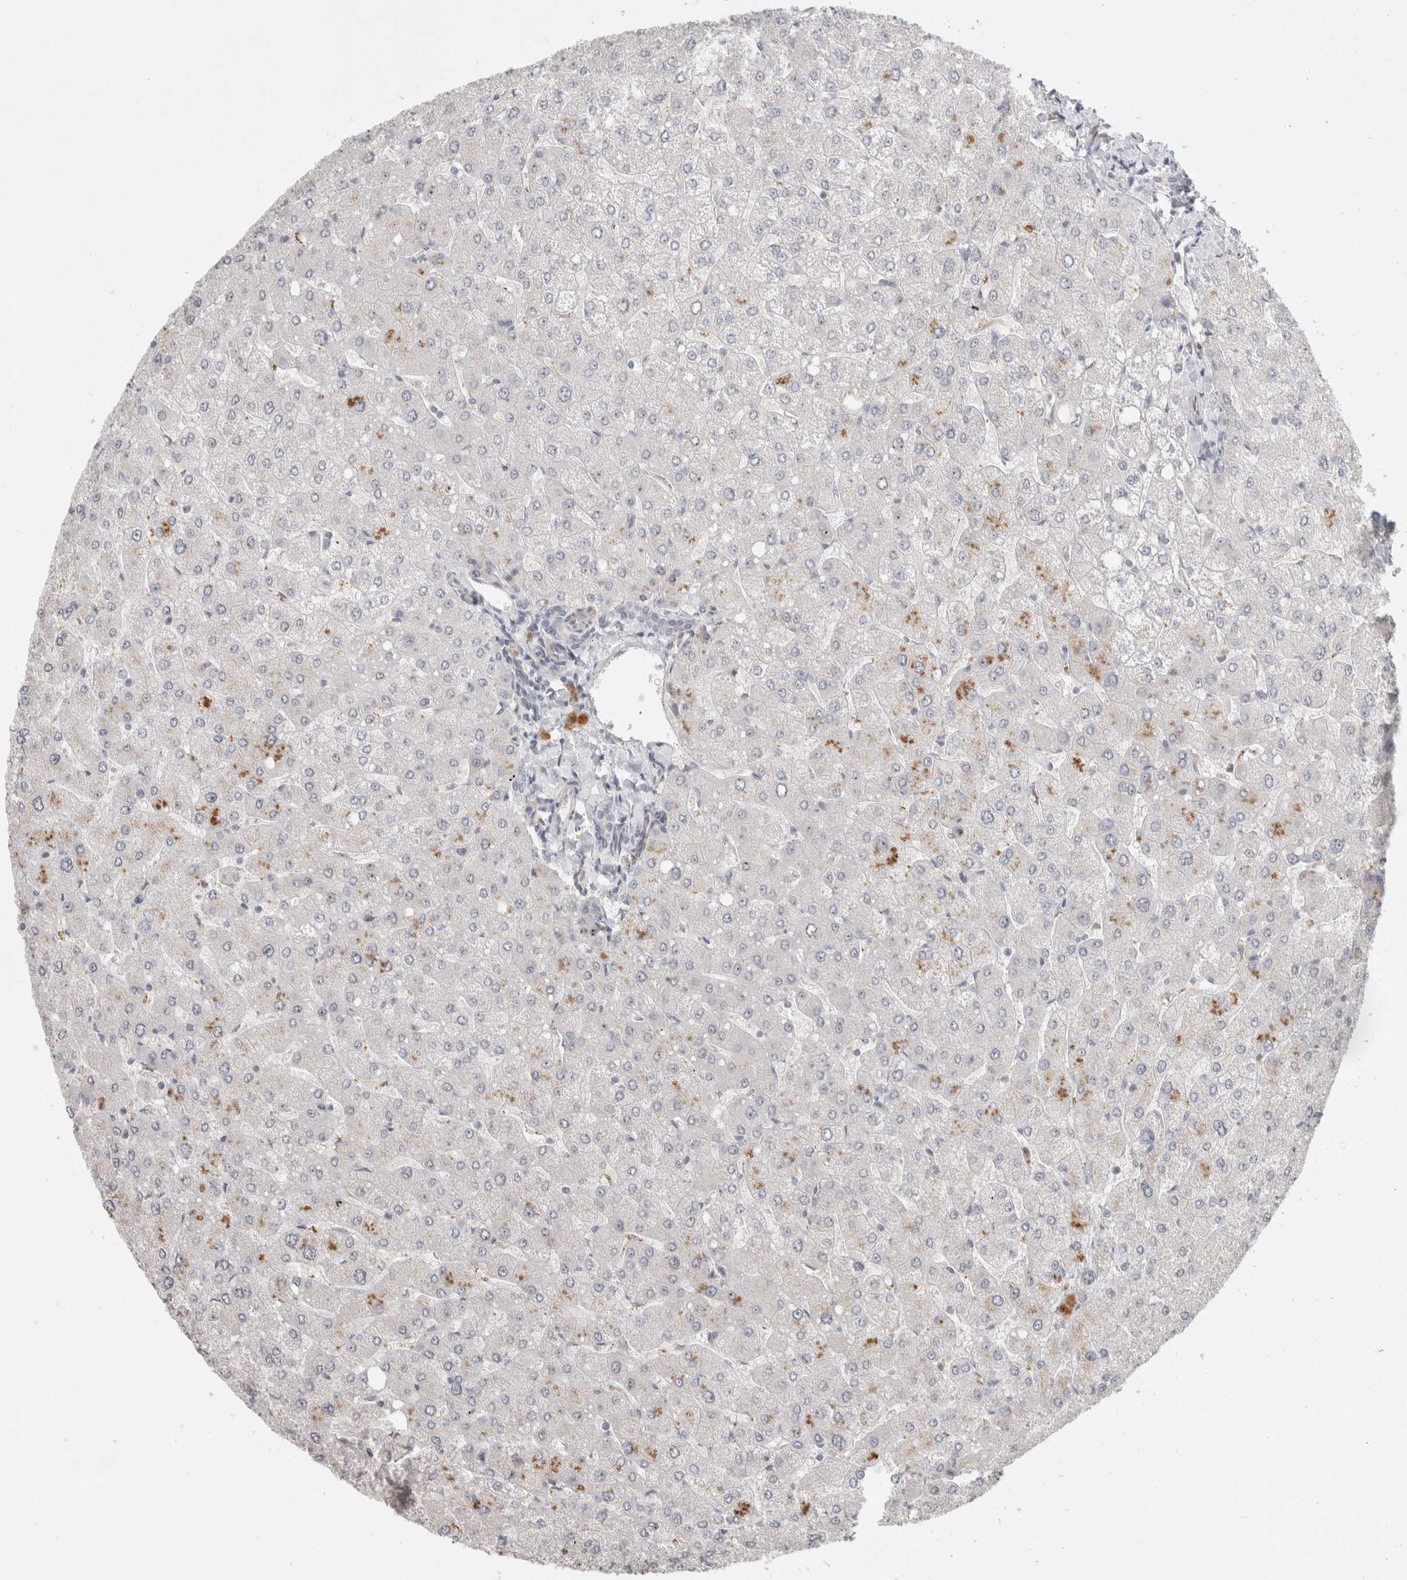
{"staining": {"intensity": "negative", "quantity": "none", "location": "none"}, "tissue": "liver", "cell_type": "Cholangiocytes", "image_type": "normal", "snomed": [{"axis": "morphology", "description": "Normal tissue, NOS"}, {"axis": "topography", "description": "Liver"}], "caption": "Normal liver was stained to show a protein in brown. There is no significant staining in cholangiocytes. (Brightfield microscopy of DAB IHC at high magnification).", "gene": "SENP6", "patient": {"sex": "male", "age": 55}}